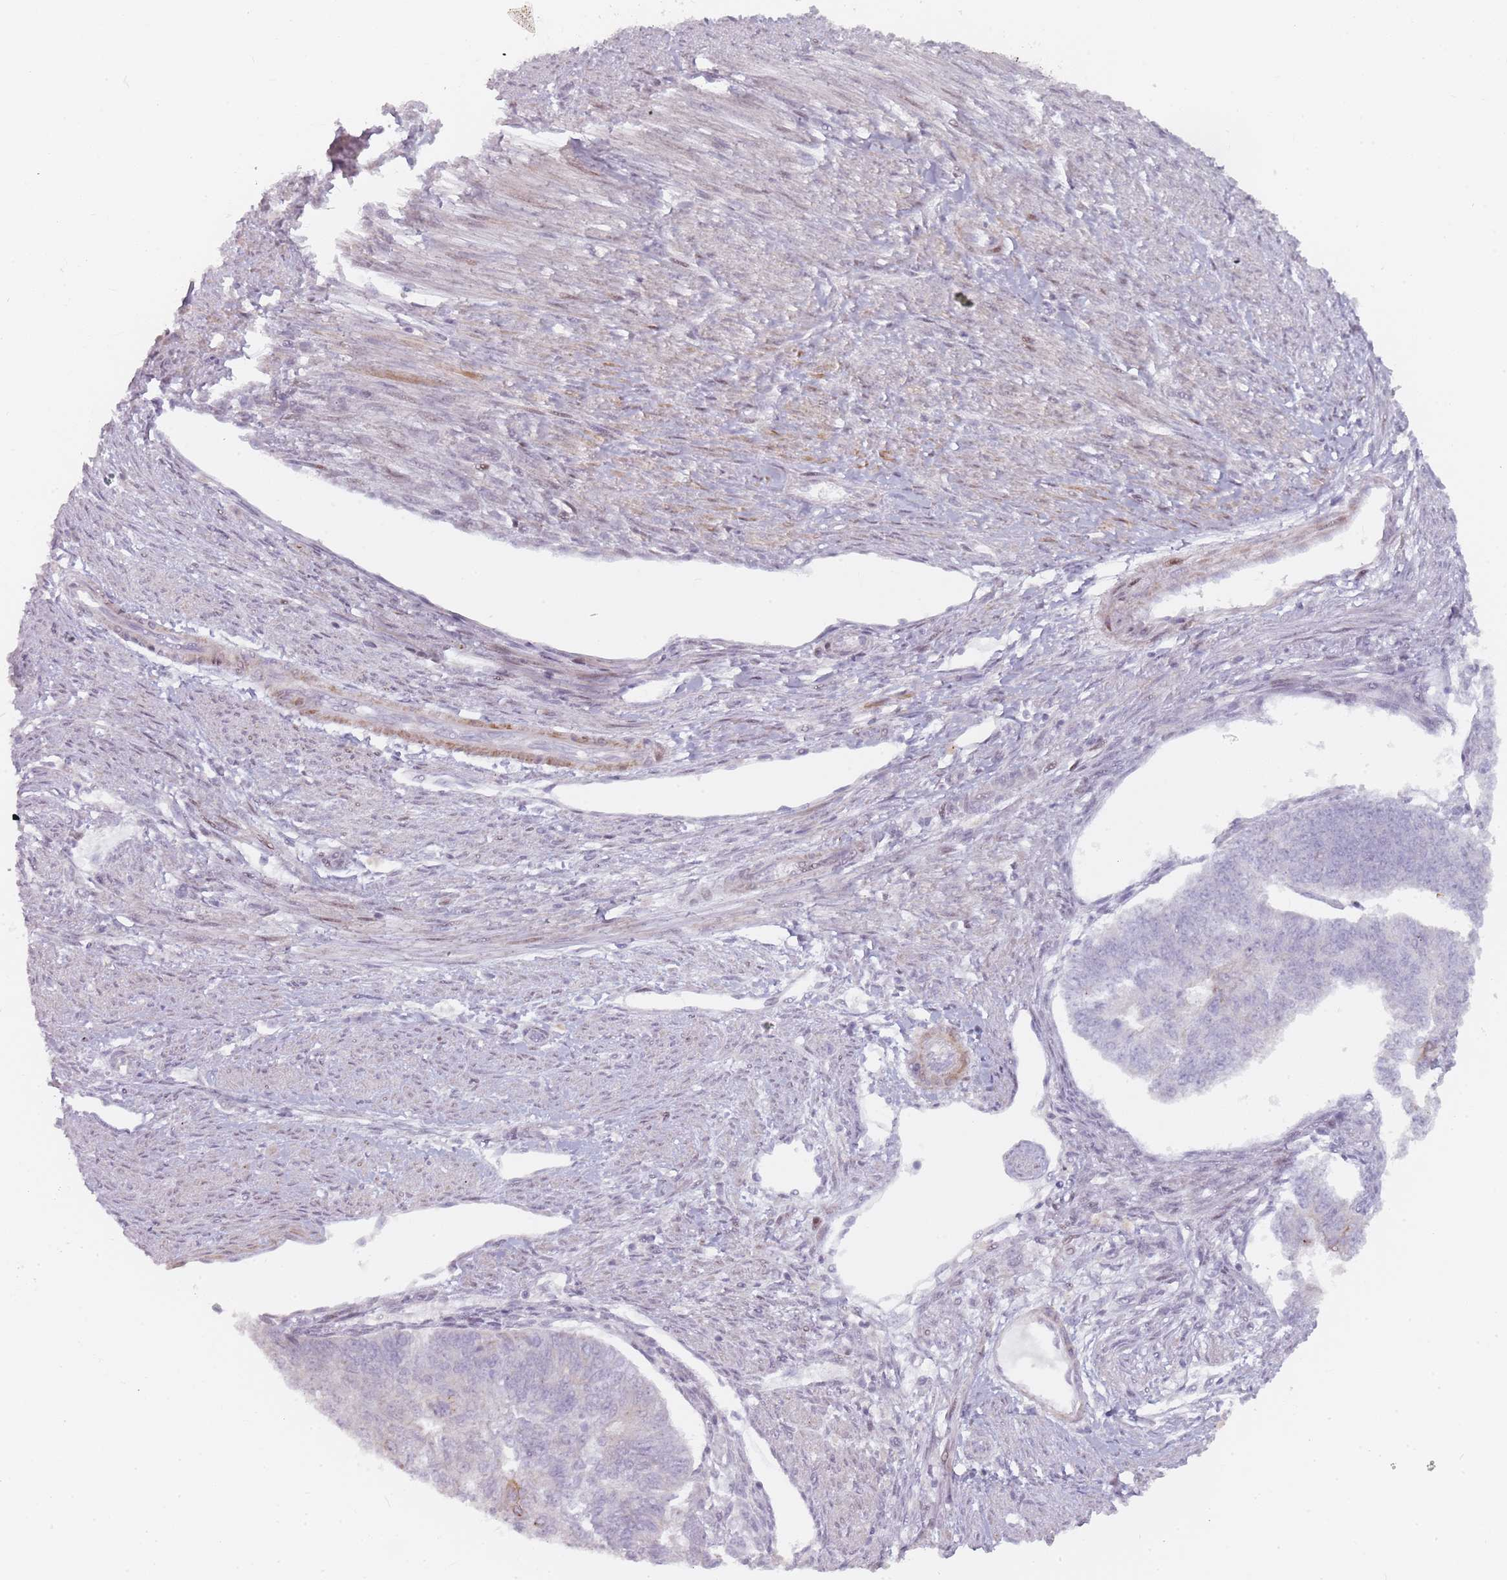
{"staining": {"intensity": "negative", "quantity": "none", "location": "none"}, "tissue": "endometrial cancer", "cell_type": "Tumor cells", "image_type": "cancer", "snomed": [{"axis": "morphology", "description": "Adenocarcinoma, NOS"}, {"axis": "topography", "description": "Endometrium"}], "caption": "This is an IHC image of human endometrial cancer (adenocarcinoma). There is no staining in tumor cells.", "gene": "RPS6KA2", "patient": {"sex": "female", "age": 32}}